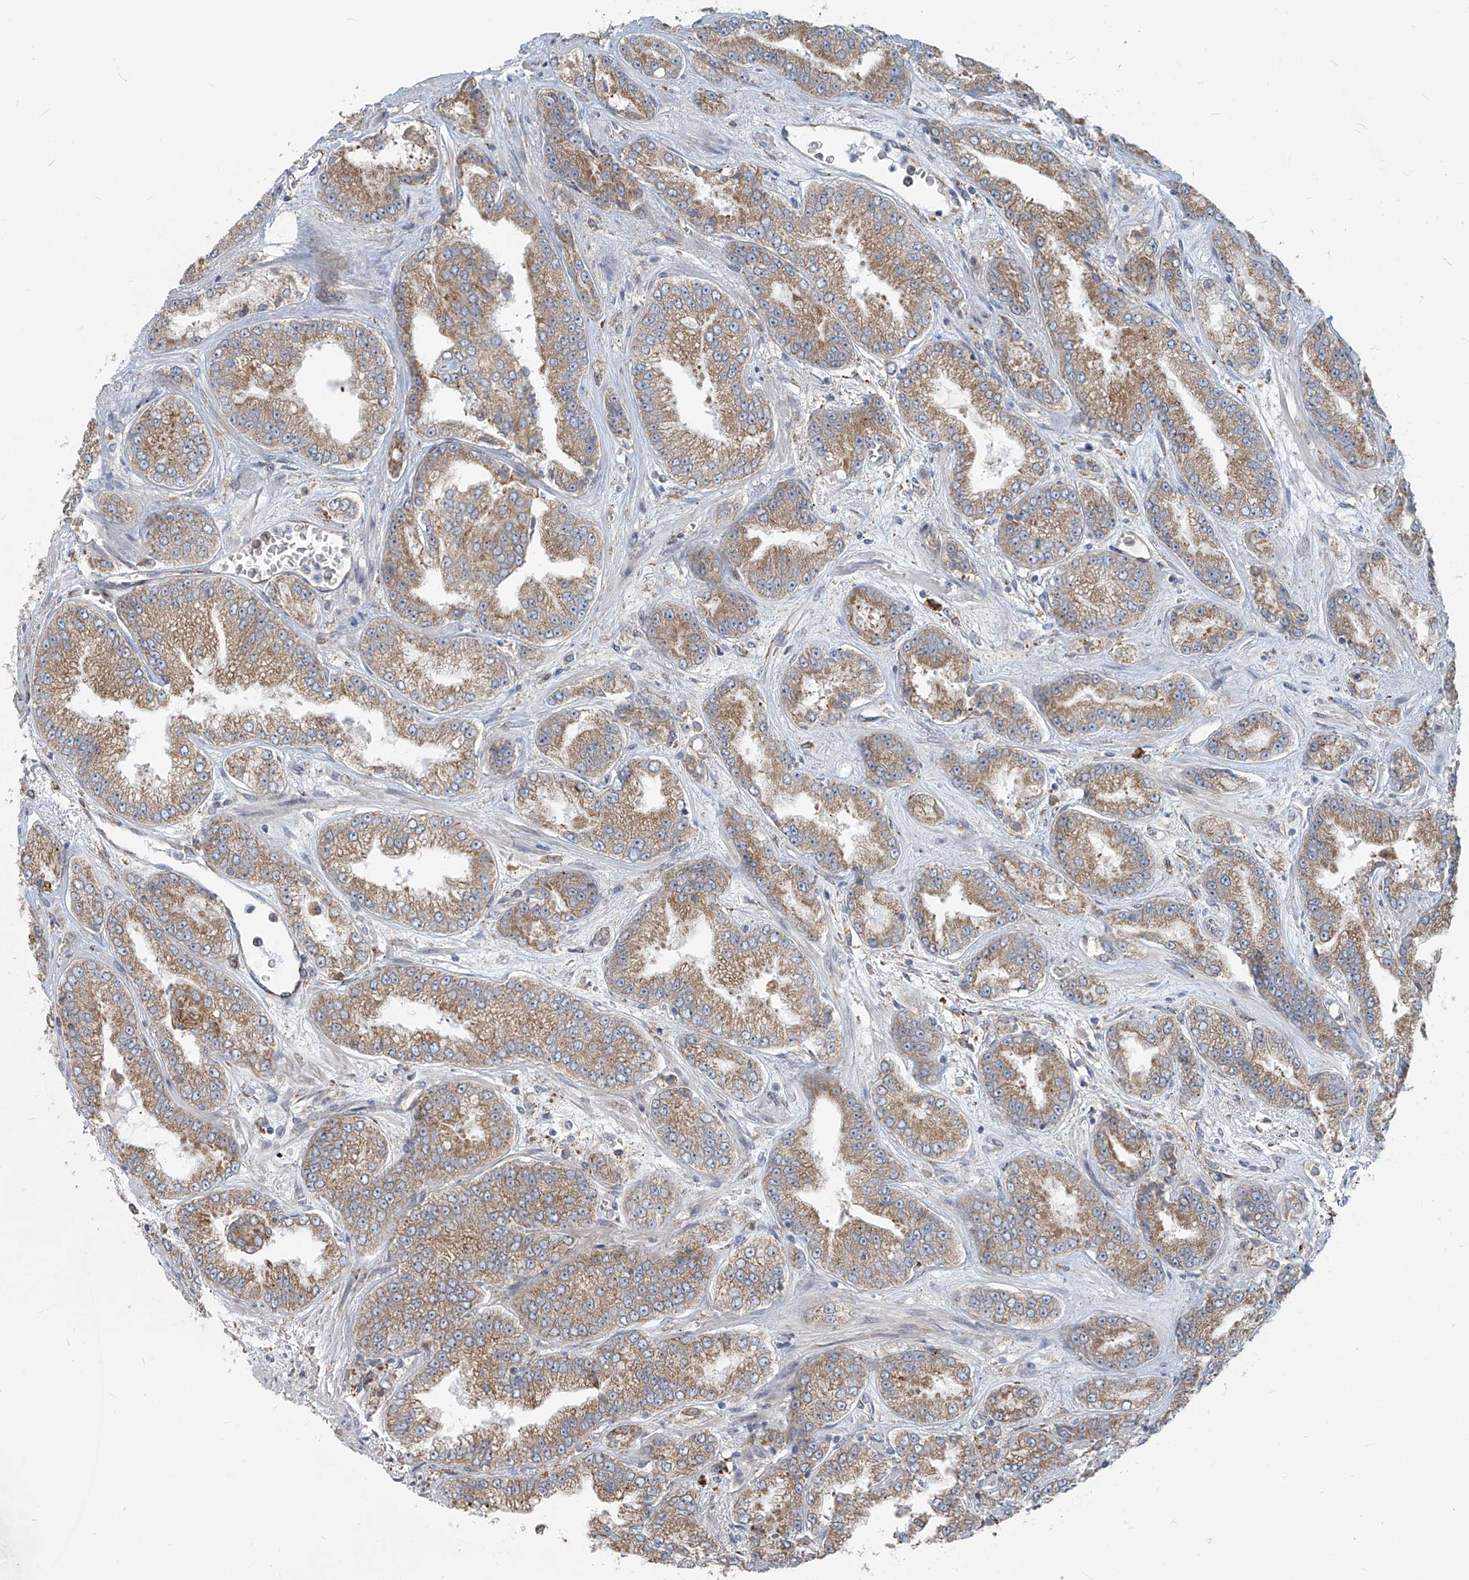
{"staining": {"intensity": "moderate", "quantity": ">75%", "location": "cytoplasmic/membranous"}, "tissue": "prostate cancer", "cell_type": "Tumor cells", "image_type": "cancer", "snomed": [{"axis": "morphology", "description": "Adenocarcinoma, High grade"}, {"axis": "topography", "description": "Prostate"}], "caption": "DAB immunohistochemical staining of human prostate cancer reveals moderate cytoplasmic/membranous protein positivity in approximately >75% of tumor cells.", "gene": "KATNIP", "patient": {"sex": "male", "age": 71}}